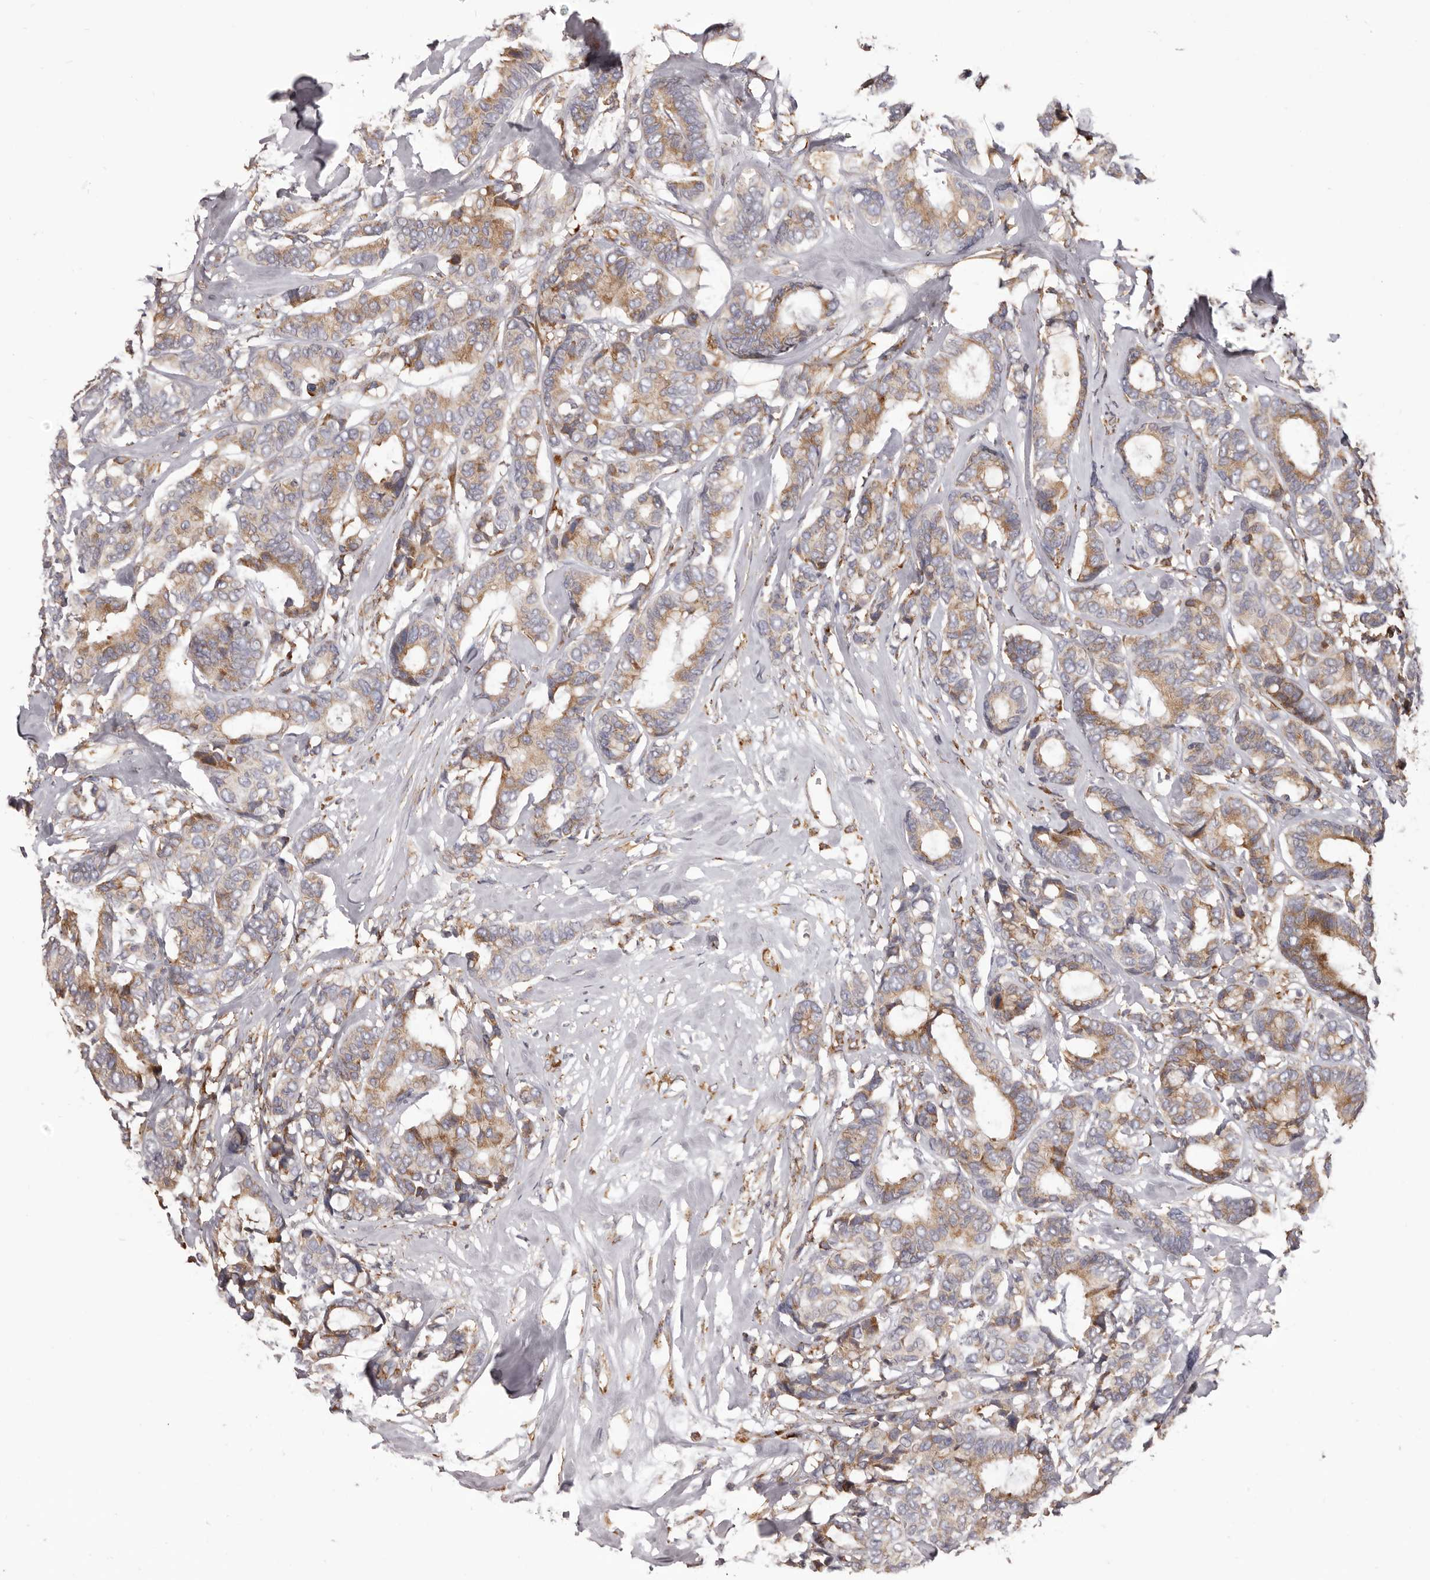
{"staining": {"intensity": "moderate", "quantity": ">75%", "location": "cytoplasmic/membranous"}, "tissue": "breast cancer", "cell_type": "Tumor cells", "image_type": "cancer", "snomed": [{"axis": "morphology", "description": "Duct carcinoma"}, {"axis": "topography", "description": "Breast"}], "caption": "This photomicrograph demonstrates intraductal carcinoma (breast) stained with IHC to label a protein in brown. The cytoplasmic/membranous of tumor cells show moderate positivity for the protein. Nuclei are counter-stained blue.", "gene": "QRSL1", "patient": {"sex": "female", "age": 87}}